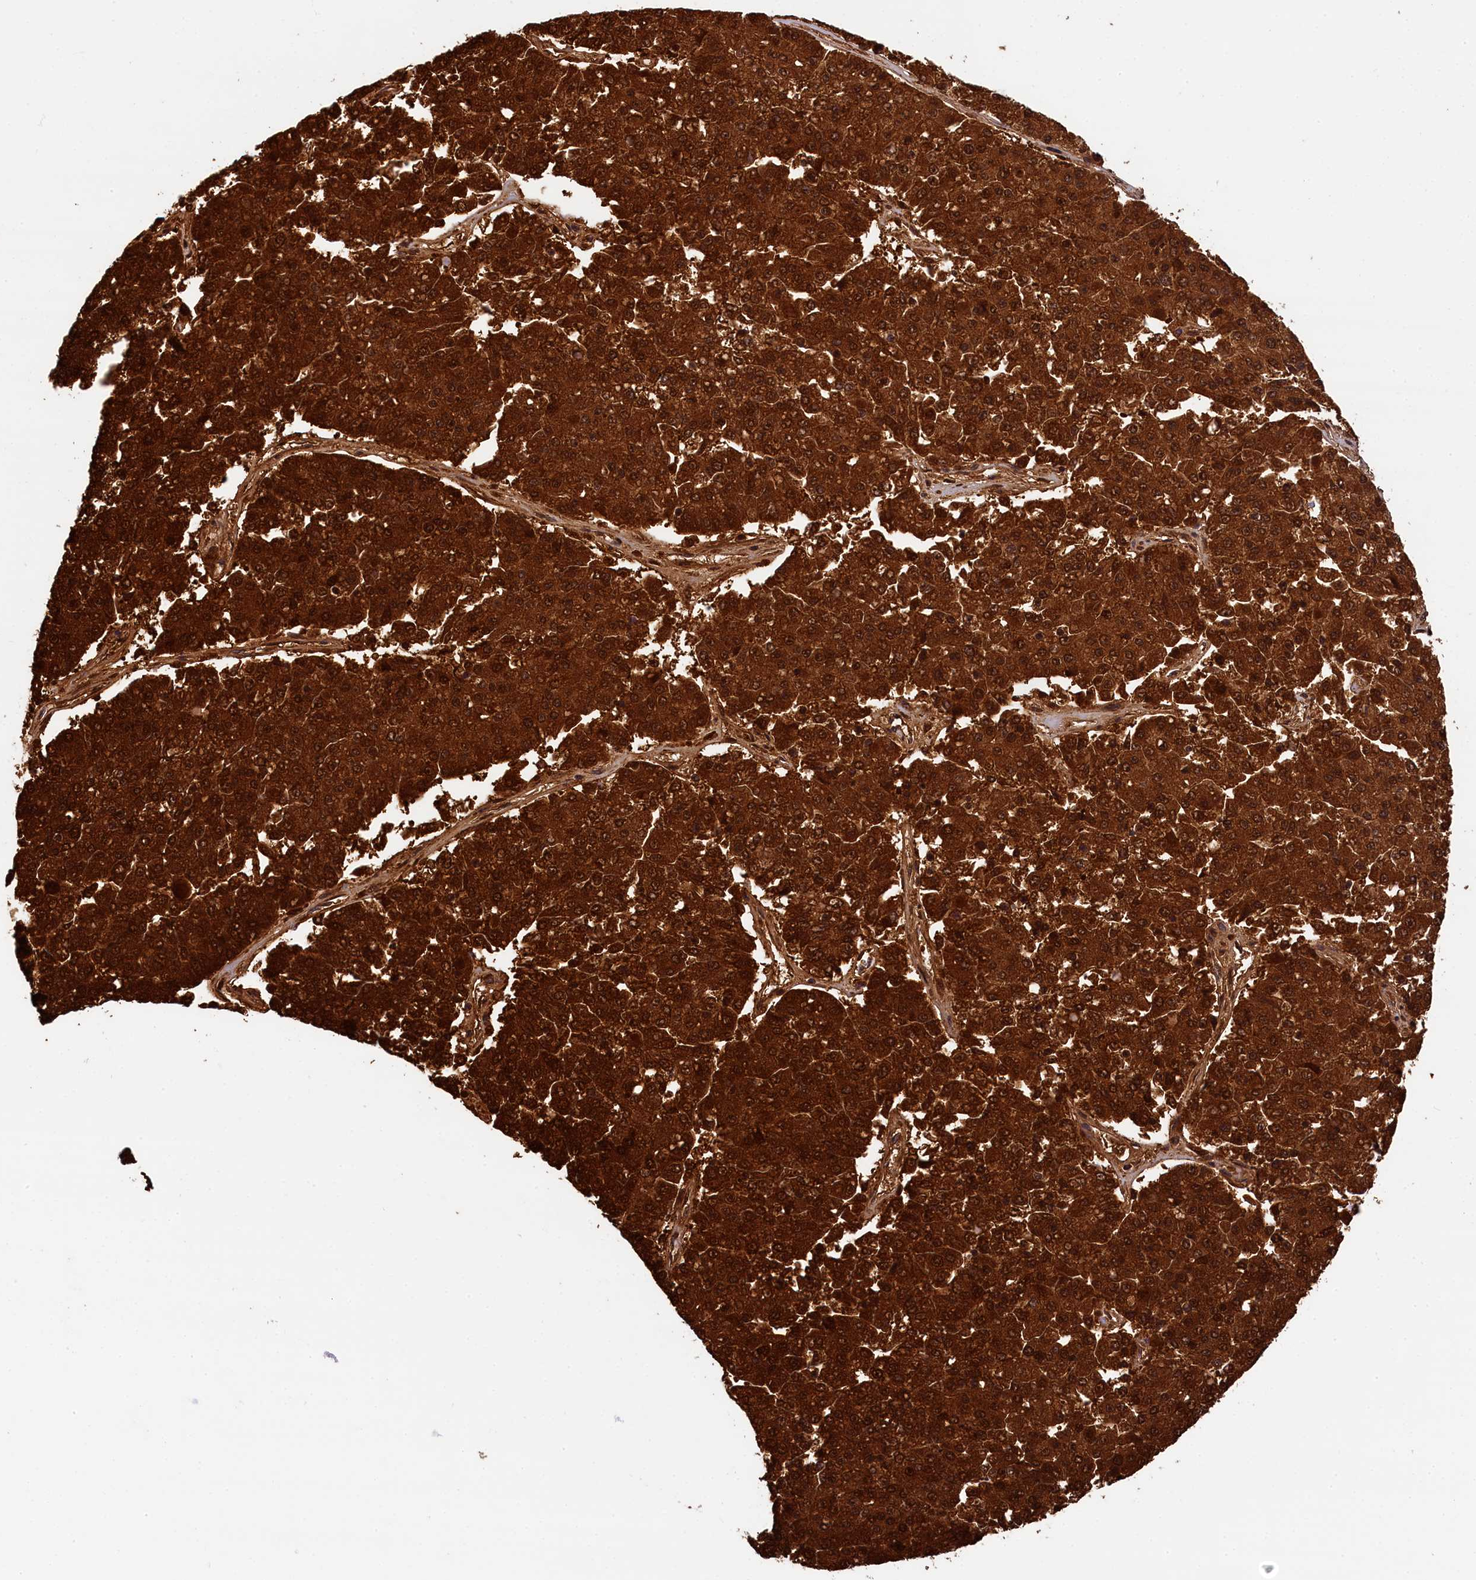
{"staining": {"intensity": "strong", "quantity": ">75%", "location": "cytoplasmic/membranous,nuclear"}, "tissue": "pancreatic cancer", "cell_type": "Tumor cells", "image_type": "cancer", "snomed": [{"axis": "morphology", "description": "Adenocarcinoma, NOS"}, {"axis": "topography", "description": "Pancreas"}], "caption": "High-magnification brightfield microscopy of pancreatic cancer (adenocarcinoma) stained with DAB (brown) and counterstained with hematoxylin (blue). tumor cells exhibit strong cytoplasmic/membranous and nuclear positivity is identified in approximately>75% of cells.", "gene": "EIF6", "patient": {"sex": "male", "age": 50}}